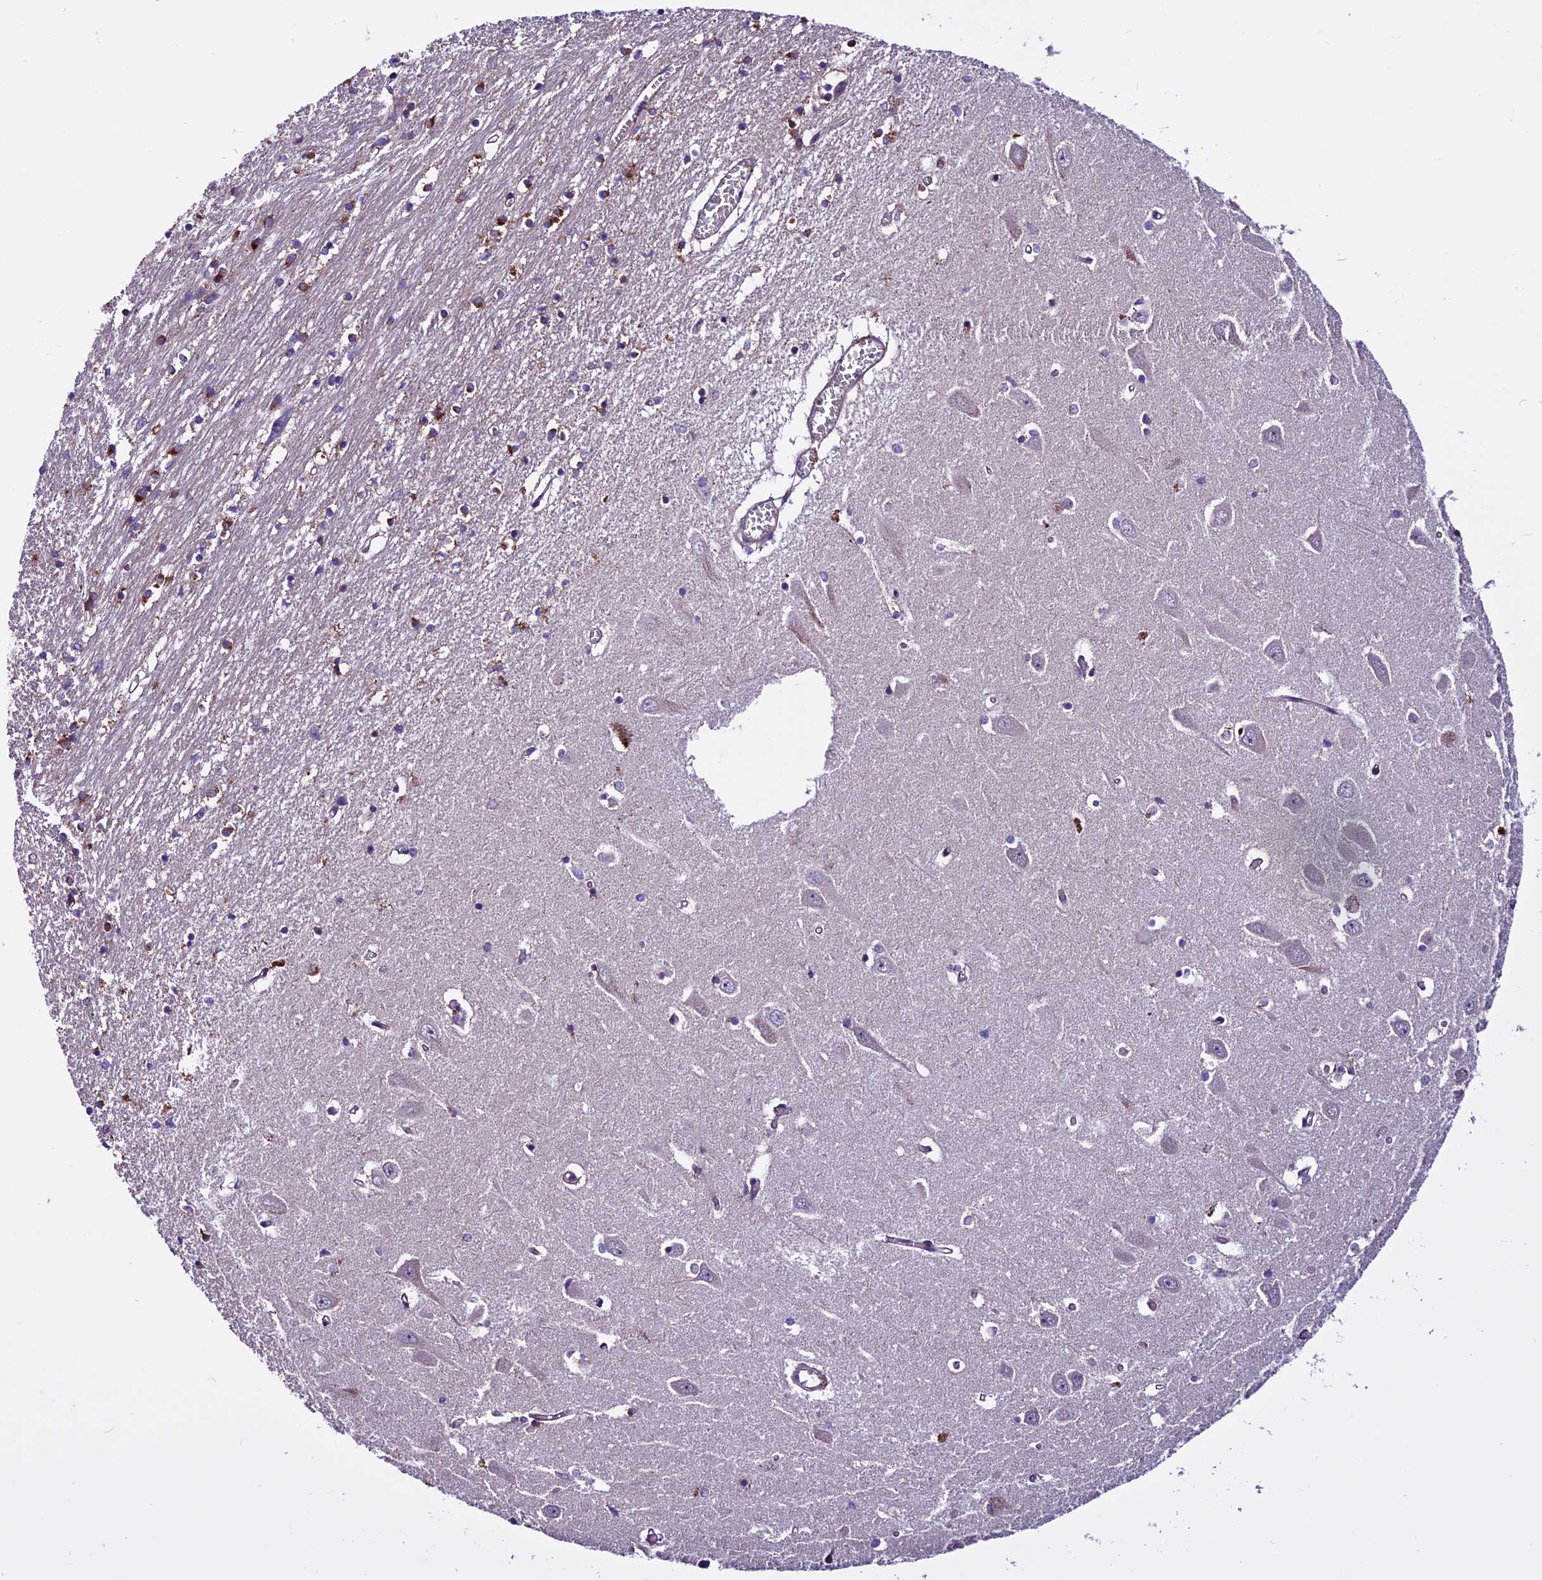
{"staining": {"intensity": "moderate", "quantity": "<25%", "location": "cytoplasmic/membranous"}, "tissue": "hippocampus", "cell_type": "Glial cells", "image_type": "normal", "snomed": [{"axis": "morphology", "description": "Normal tissue, NOS"}, {"axis": "topography", "description": "Hippocampus"}], "caption": "Protein staining shows moderate cytoplasmic/membranous positivity in approximately <25% of glial cells in normal hippocampus.", "gene": "RINL", "patient": {"sex": "male", "age": 70}}